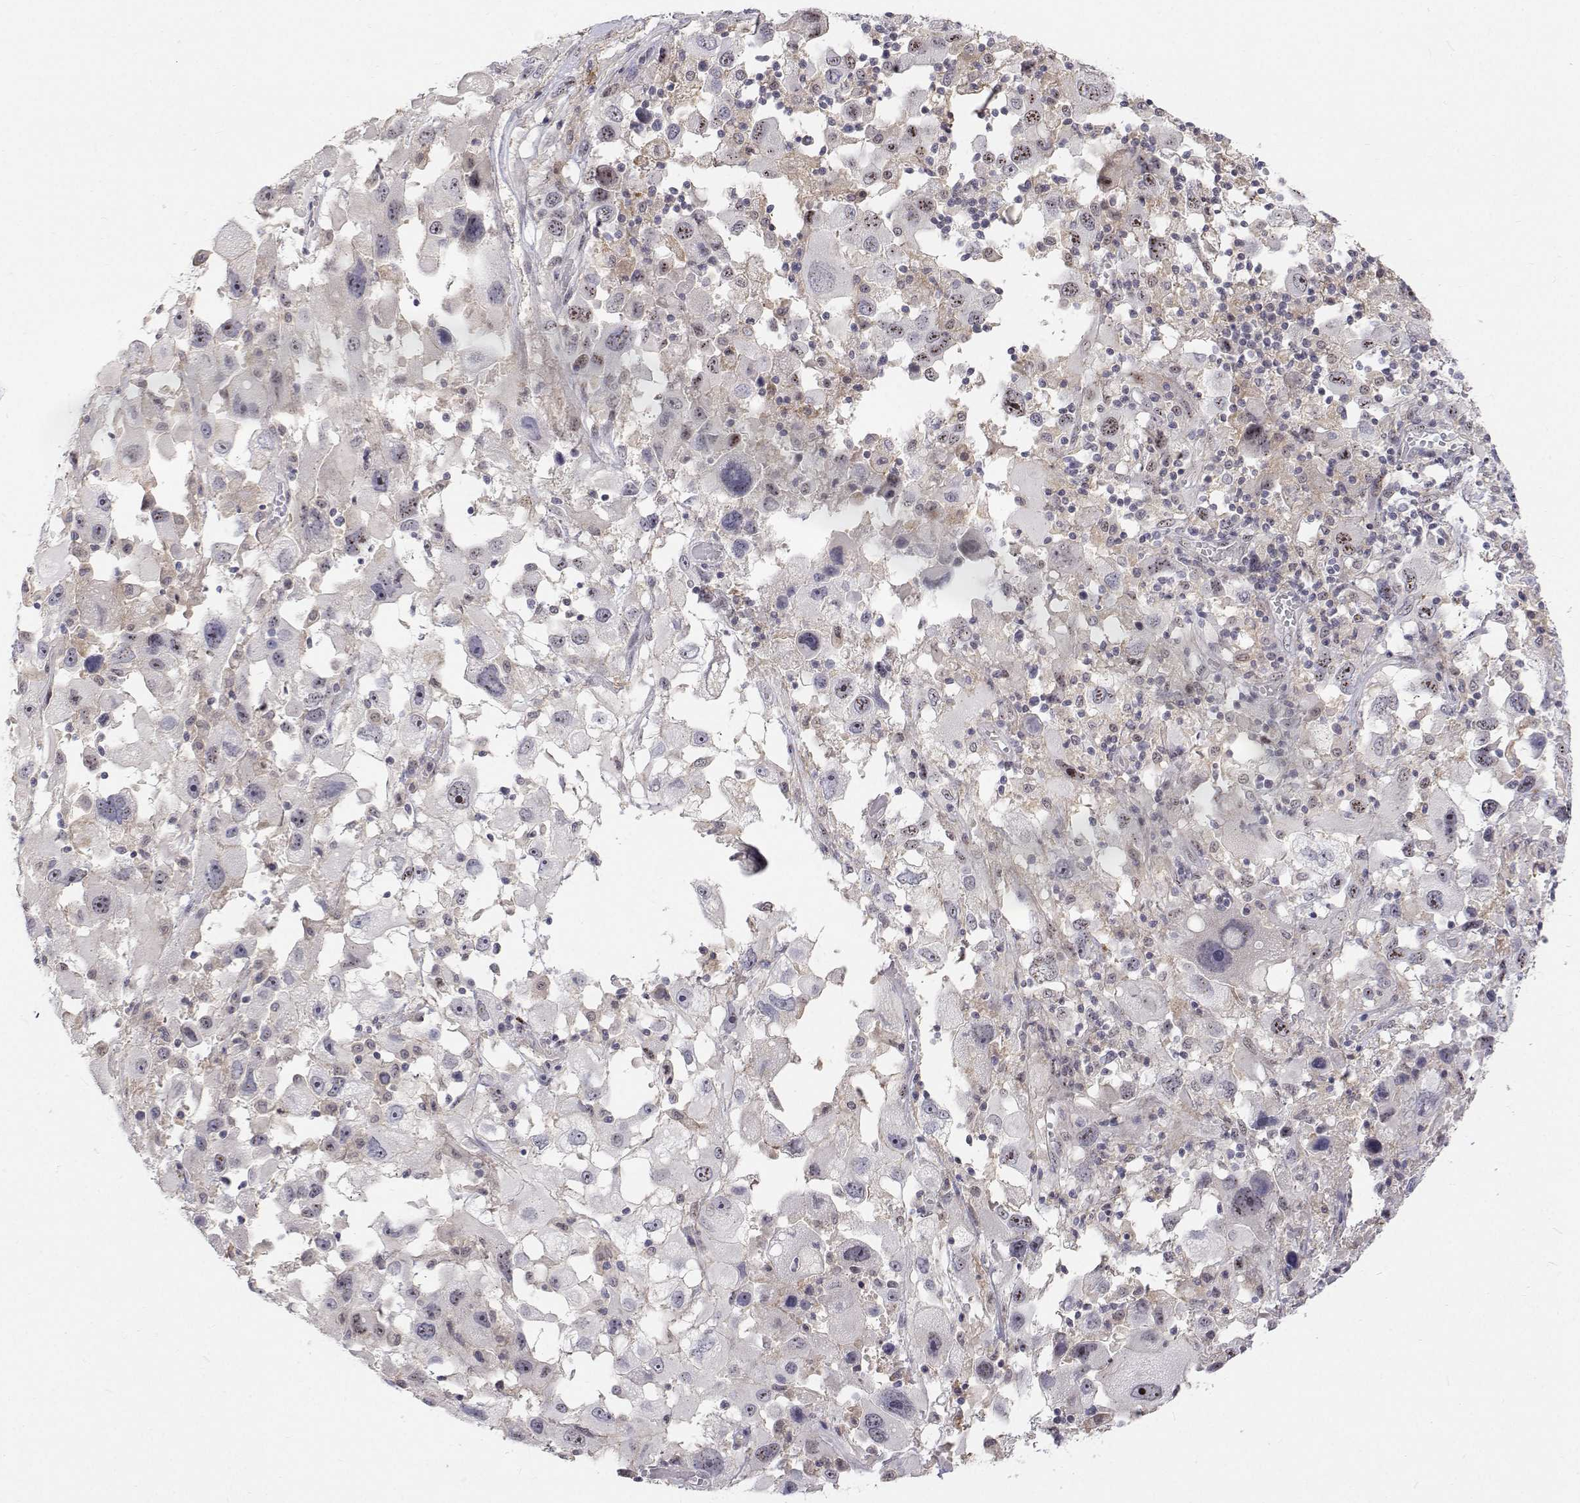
{"staining": {"intensity": "negative", "quantity": "none", "location": "none"}, "tissue": "melanoma", "cell_type": "Tumor cells", "image_type": "cancer", "snomed": [{"axis": "morphology", "description": "Malignant melanoma, Metastatic site"}, {"axis": "topography", "description": "Soft tissue"}], "caption": "Immunohistochemical staining of human malignant melanoma (metastatic site) exhibits no significant positivity in tumor cells.", "gene": "MYPN", "patient": {"sex": "male", "age": 50}}